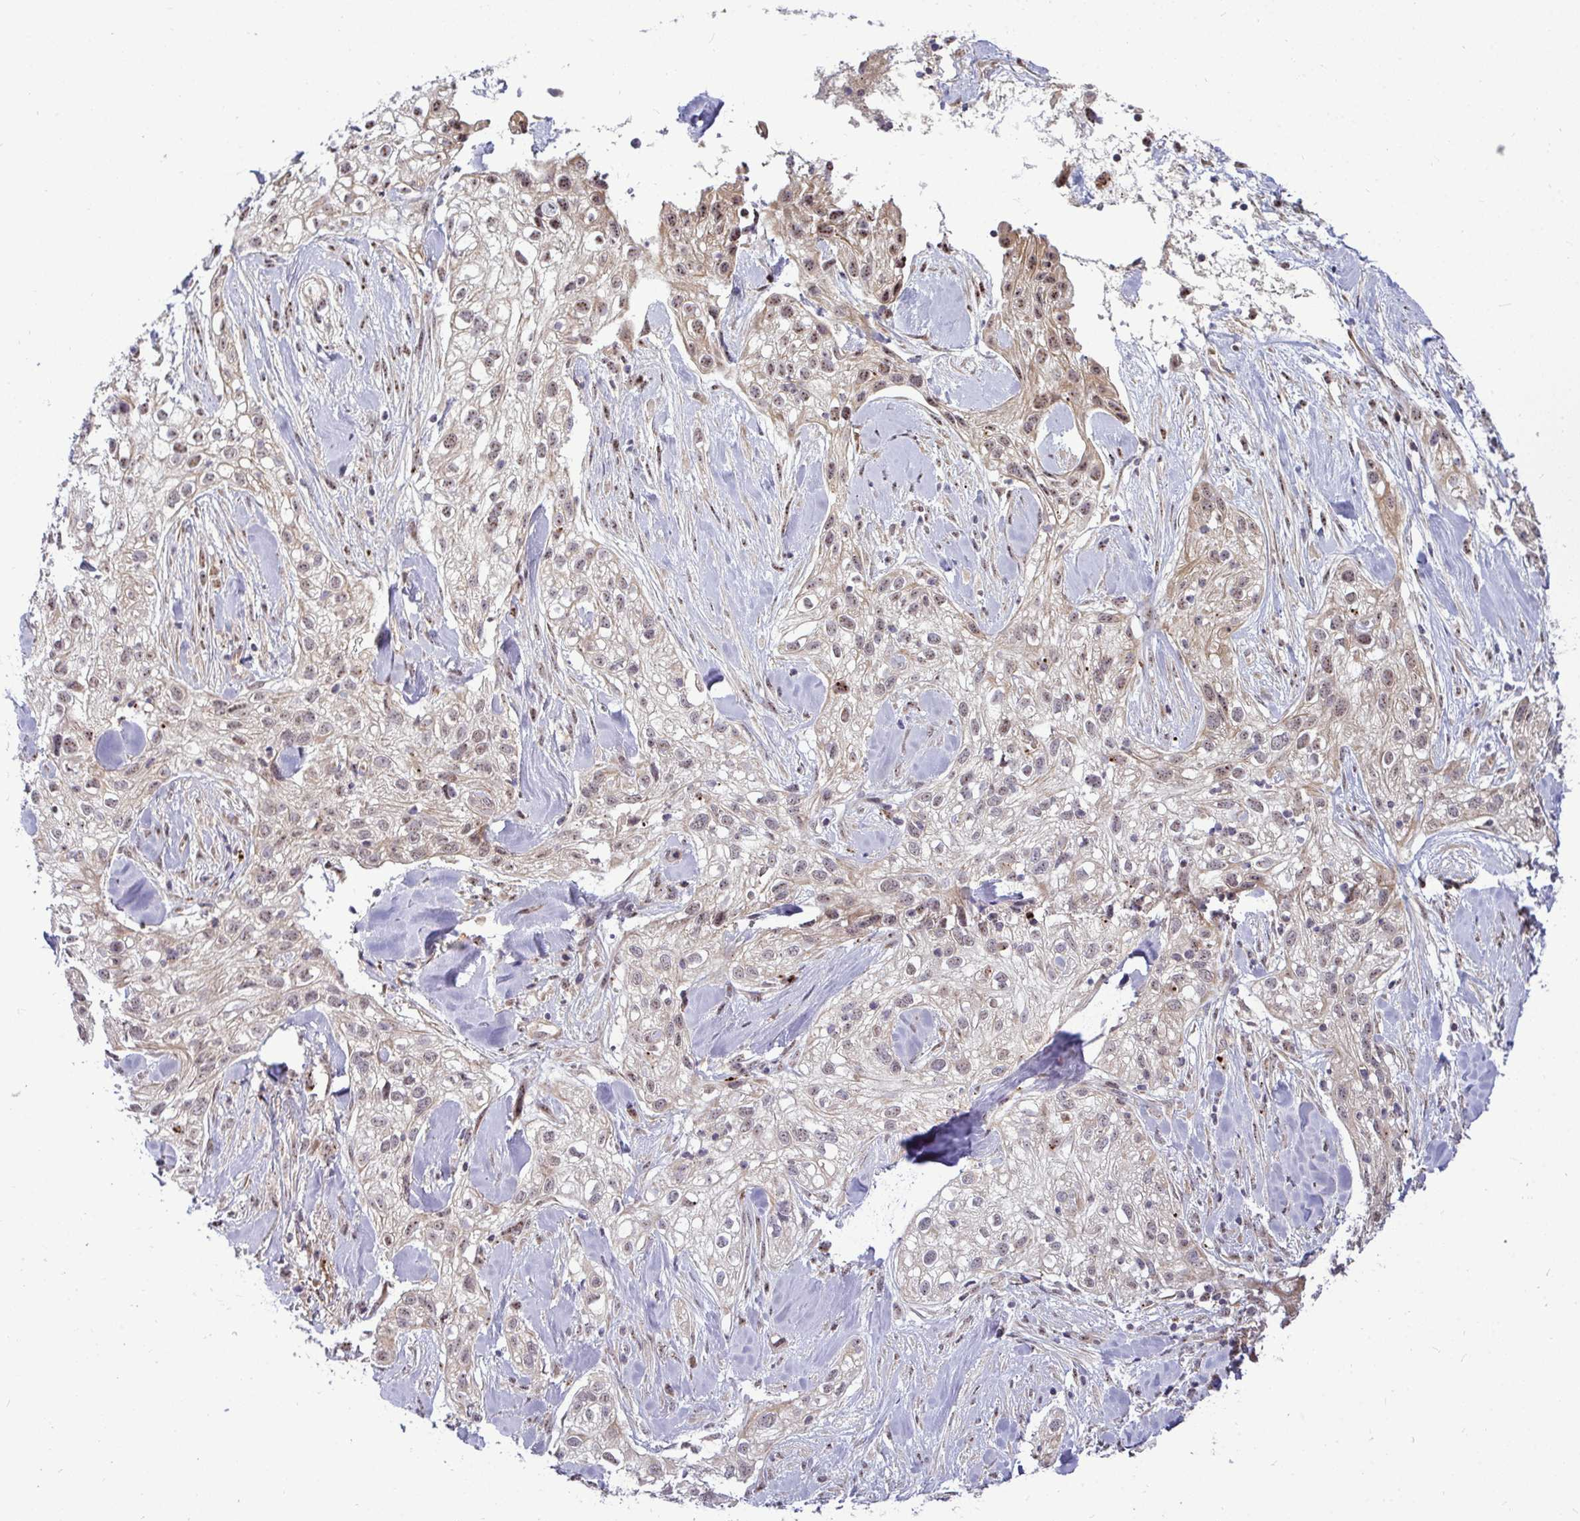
{"staining": {"intensity": "weak", "quantity": "<25%", "location": "cytoplasmic/membranous,nuclear"}, "tissue": "skin cancer", "cell_type": "Tumor cells", "image_type": "cancer", "snomed": [{"axis": "morphology", "description": "Squamous cell carcinoma, NOS"}, {"axis": "topography", "description": "Skin"}], "caption": "An image of skin cancer stained for a protein displays no brown staining in tumor cells.", "gene": "TRIM44", "patient": {"sex": "male", "age": 82}}